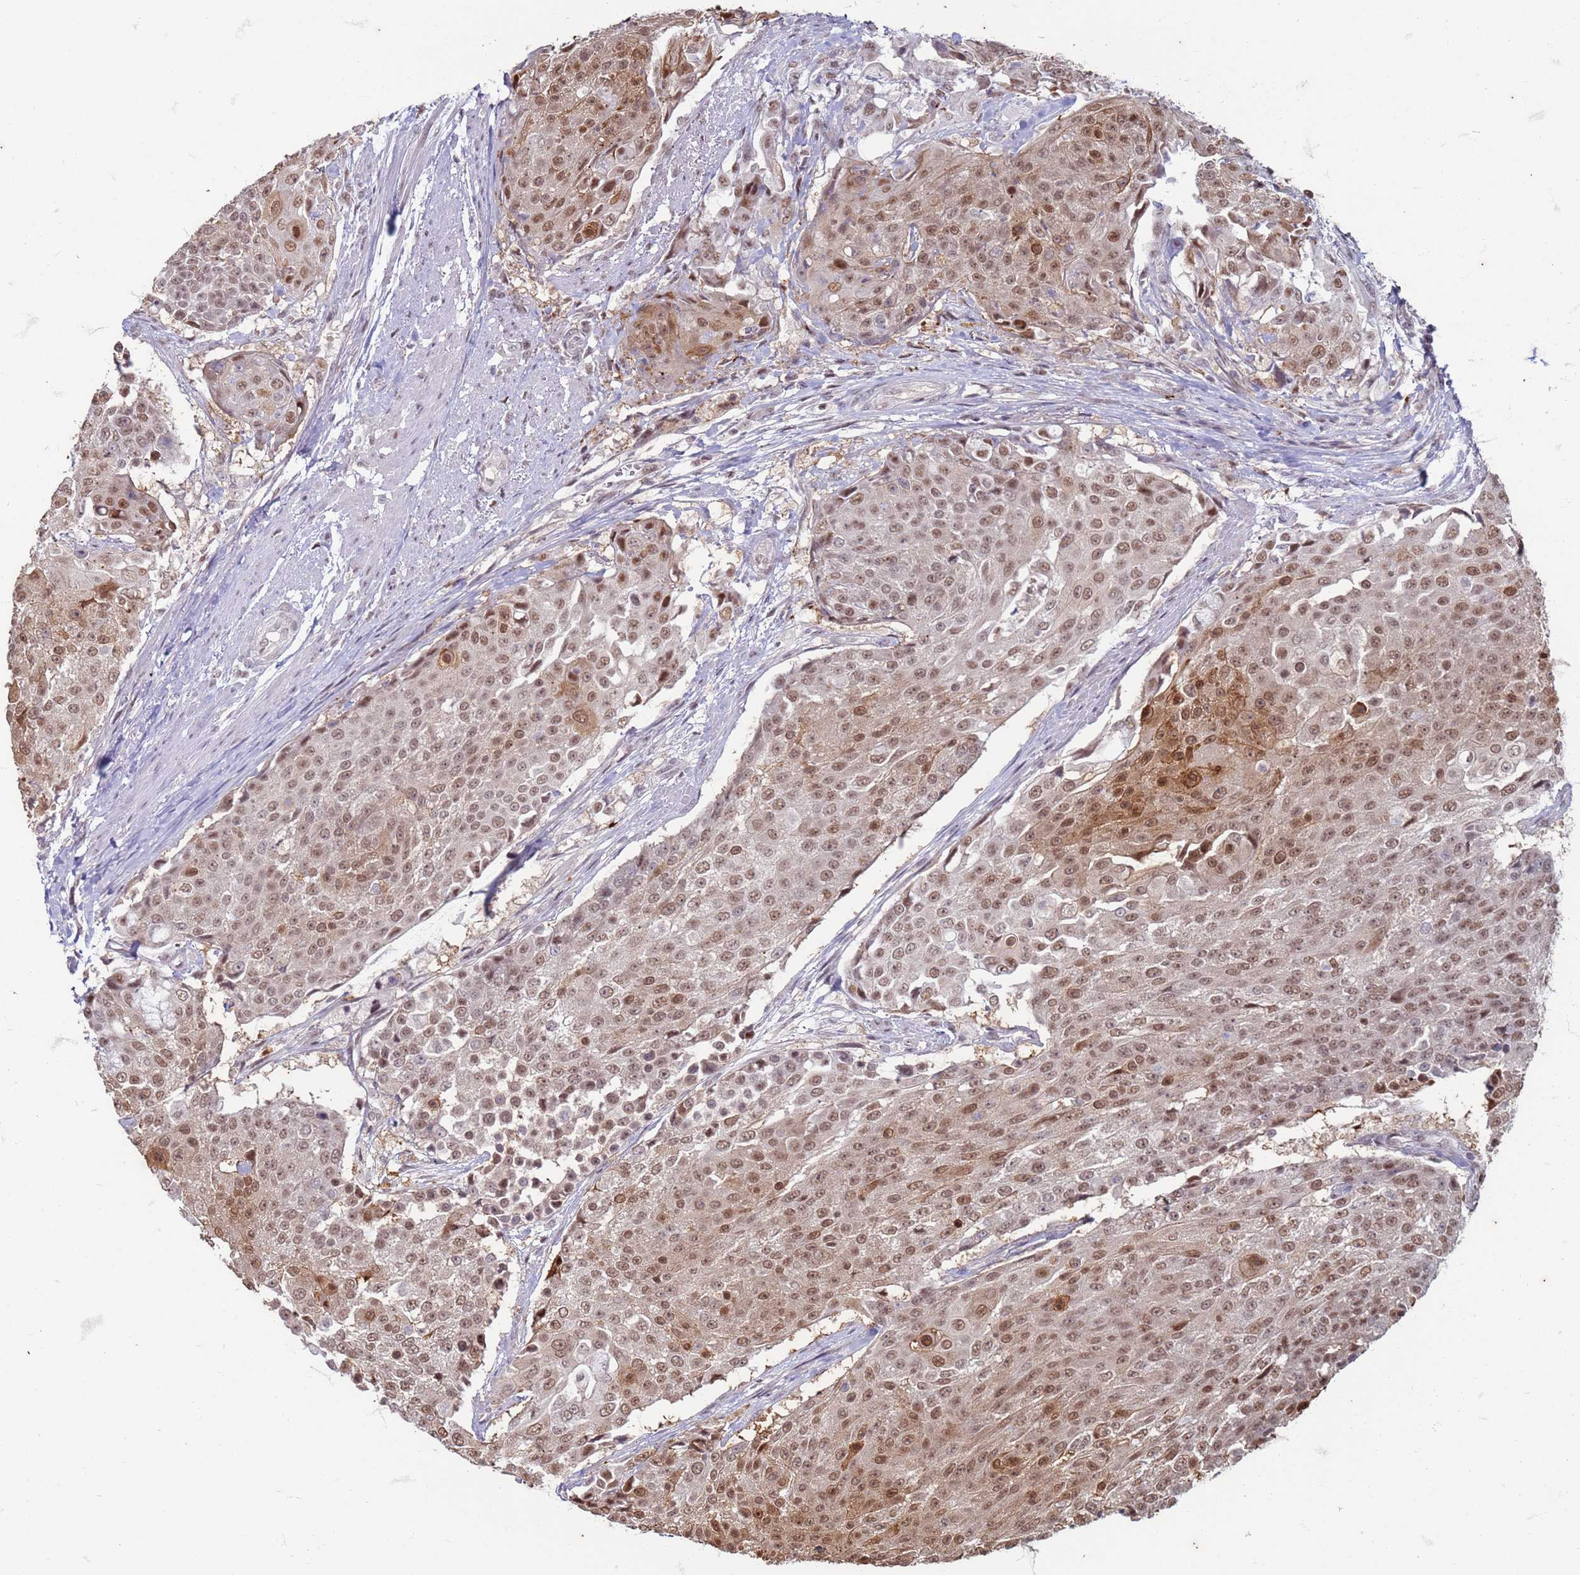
{"staining": {"intensity": "moderate", "quantity": ">75%", "location": "nuclear"}, "tissue": "urothelial cancer", "cell_type": "Tumor cells", "image_type": "cancer", "snomed": [{"axis": "morphology", "description": "Urothelial carcinoma, High grade"}, {"axis": "topography", "description": "Urinary bladder"}], "caption": "Urothelial cancer tissue demonstrates moderate nuclear expression in approximately >75% of tumor cells", "gene": "TRMT6", "patient": {"sex": "female", "age": 63}}